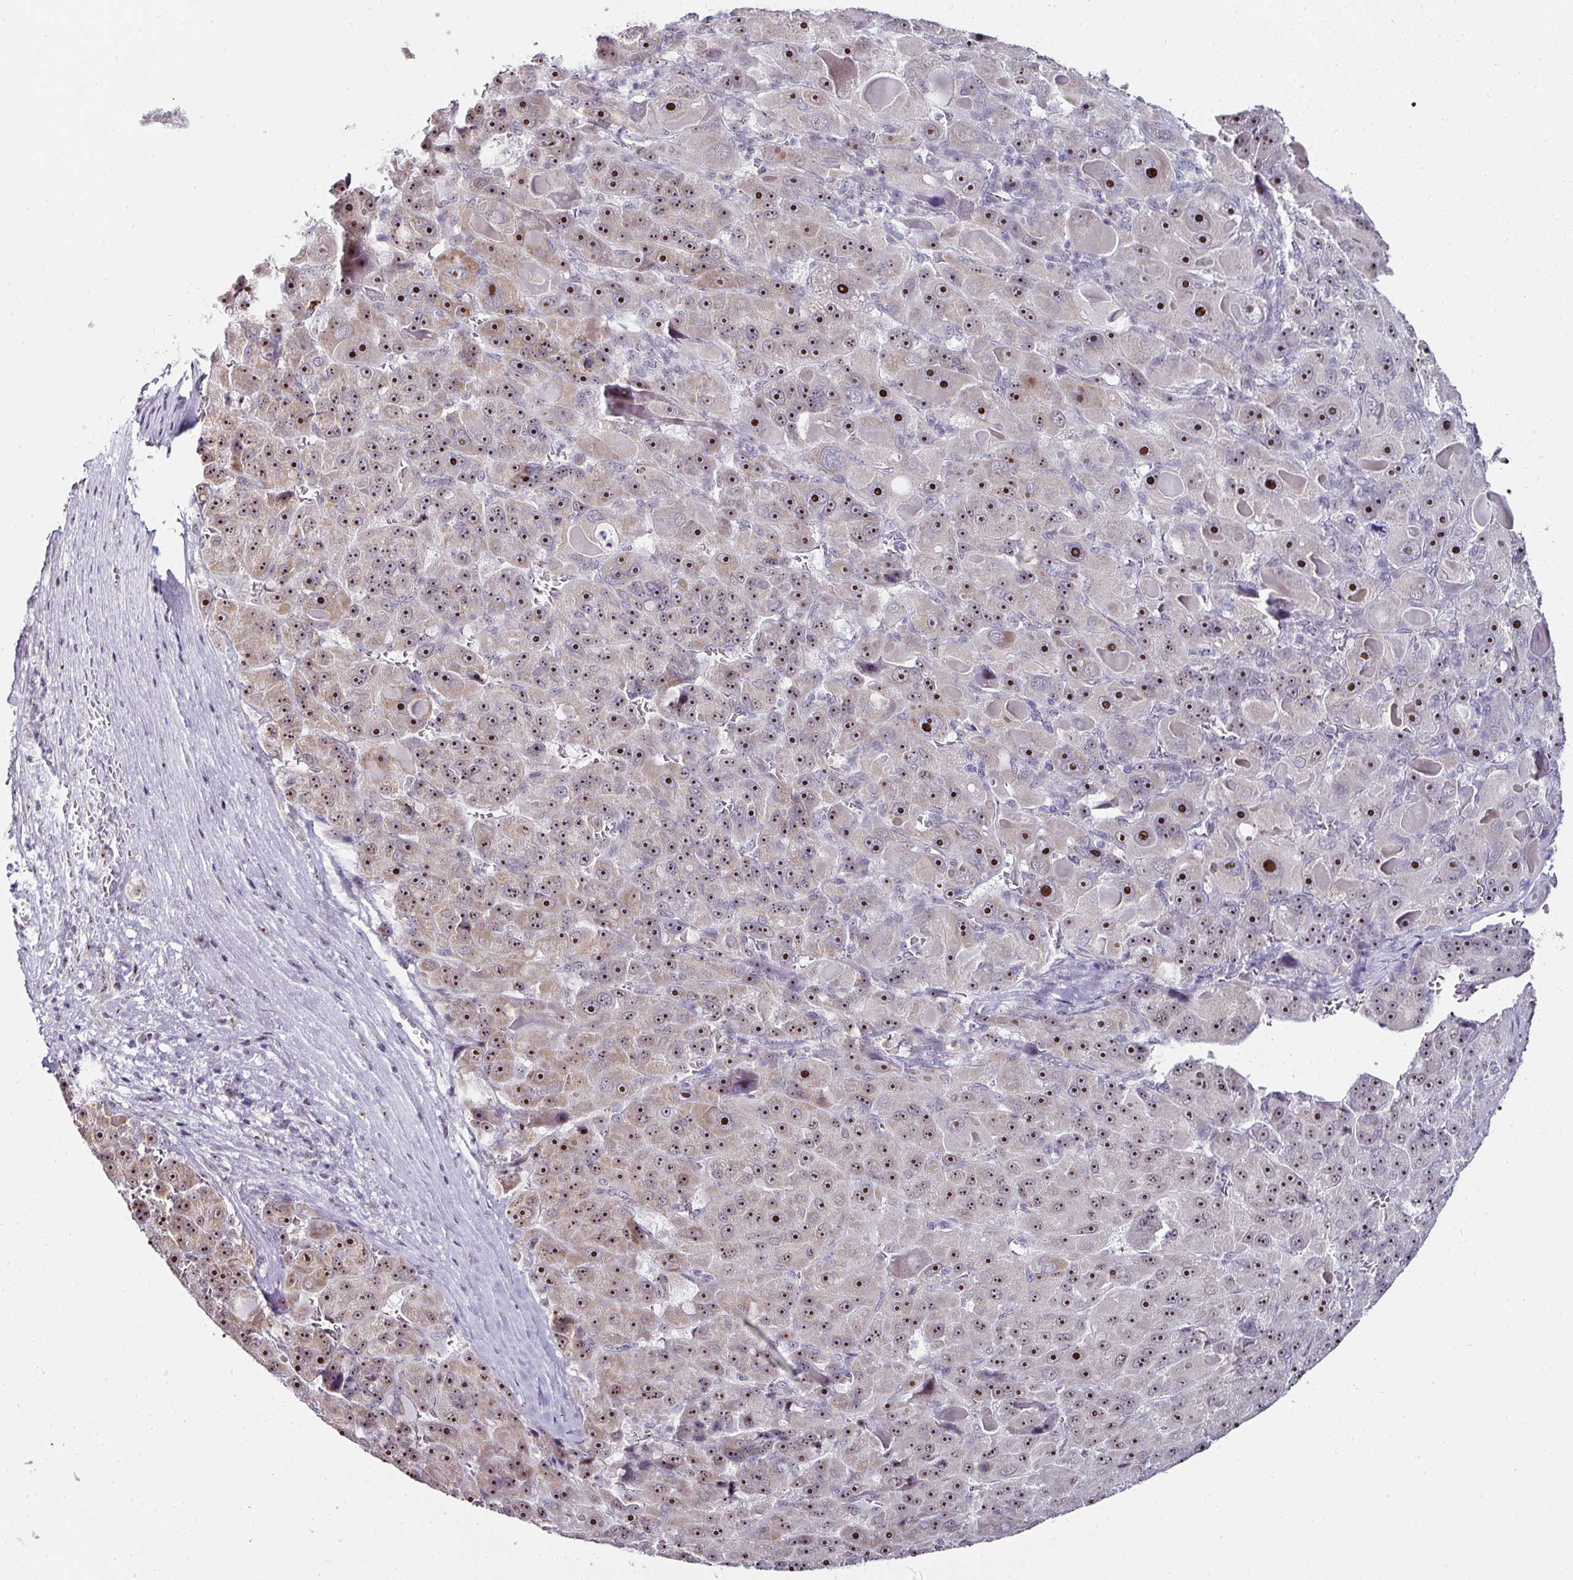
{"staining": {"intensity": "strong", "quantity": ">75%", "location": "nuclear"}, "tissue": "liver cancer", "cell_type": "Tumor cells", "image_type": "cancer", "snomed": [{"axis": "morphology", "description": "Carcinoma, Hepatocellular, NOS"}, {"axis": "topography", "description": "Liver"}], "caption": "Protein expression analysis of human liver hepatocellular carcinoma reveals strong nuclear positivity in approximately >75% of tumor cells. (Brightfield microscopy of DAB IHC at high magnification).", "gene": "NACC2", "patient": {"sex": "male", "age": 76}}